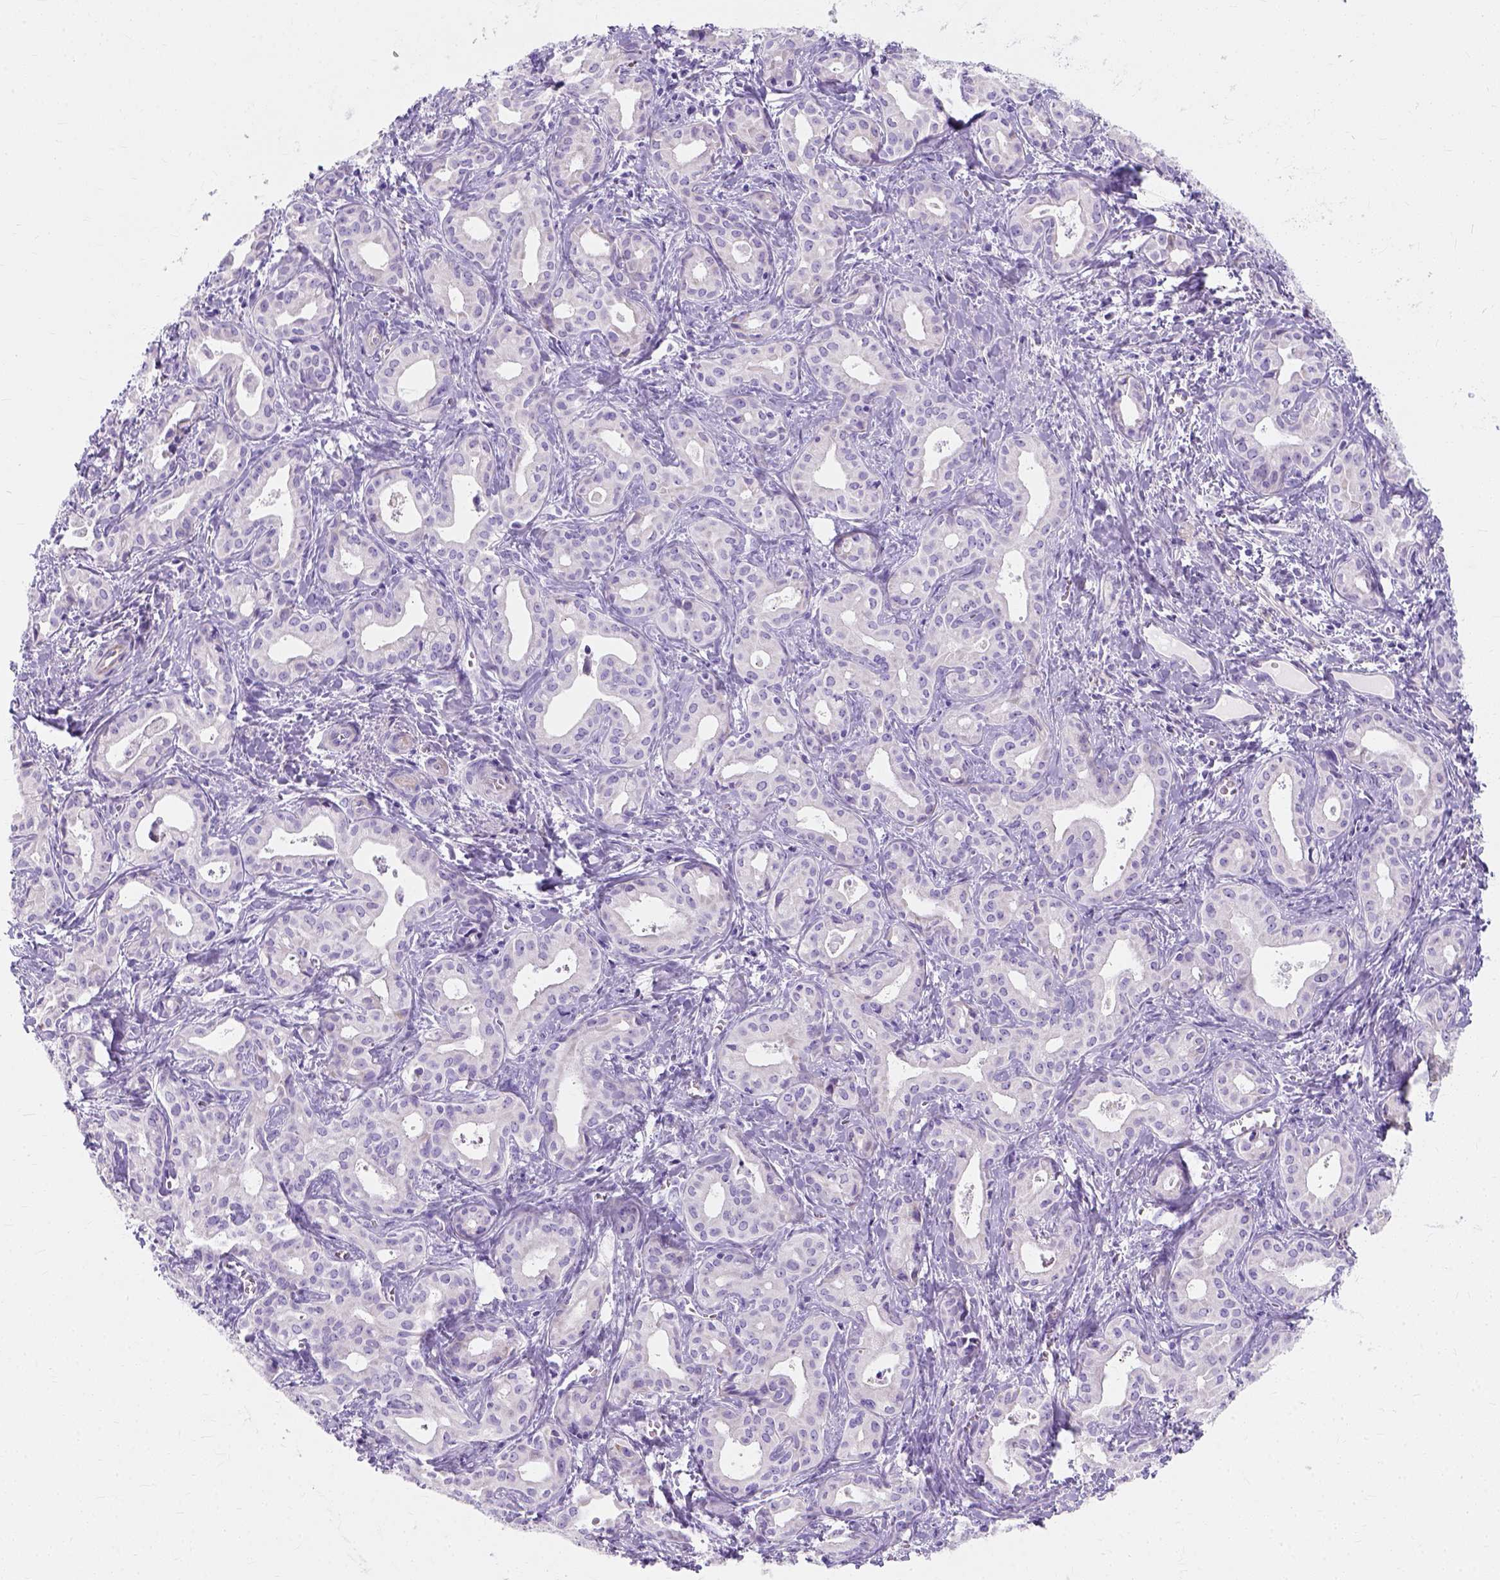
{"staining": {"intensity": "negative", "quantity": "none", "location": "none"}, "tissue": "liver cancer", "cell_type": "Tumor cells", "image_type": "cancer", "snomed": [{"axis": "morphology", "description": "Cholangiocarcinoma"}, {"axis": "topography", "description": "Liver"}], "caption": "DAB immunohistochemical staining of human liver cancer displays no significant positivity in tumor cells.", "gene": "MYH15", "patient": {"sex": "female", "age": 65}}